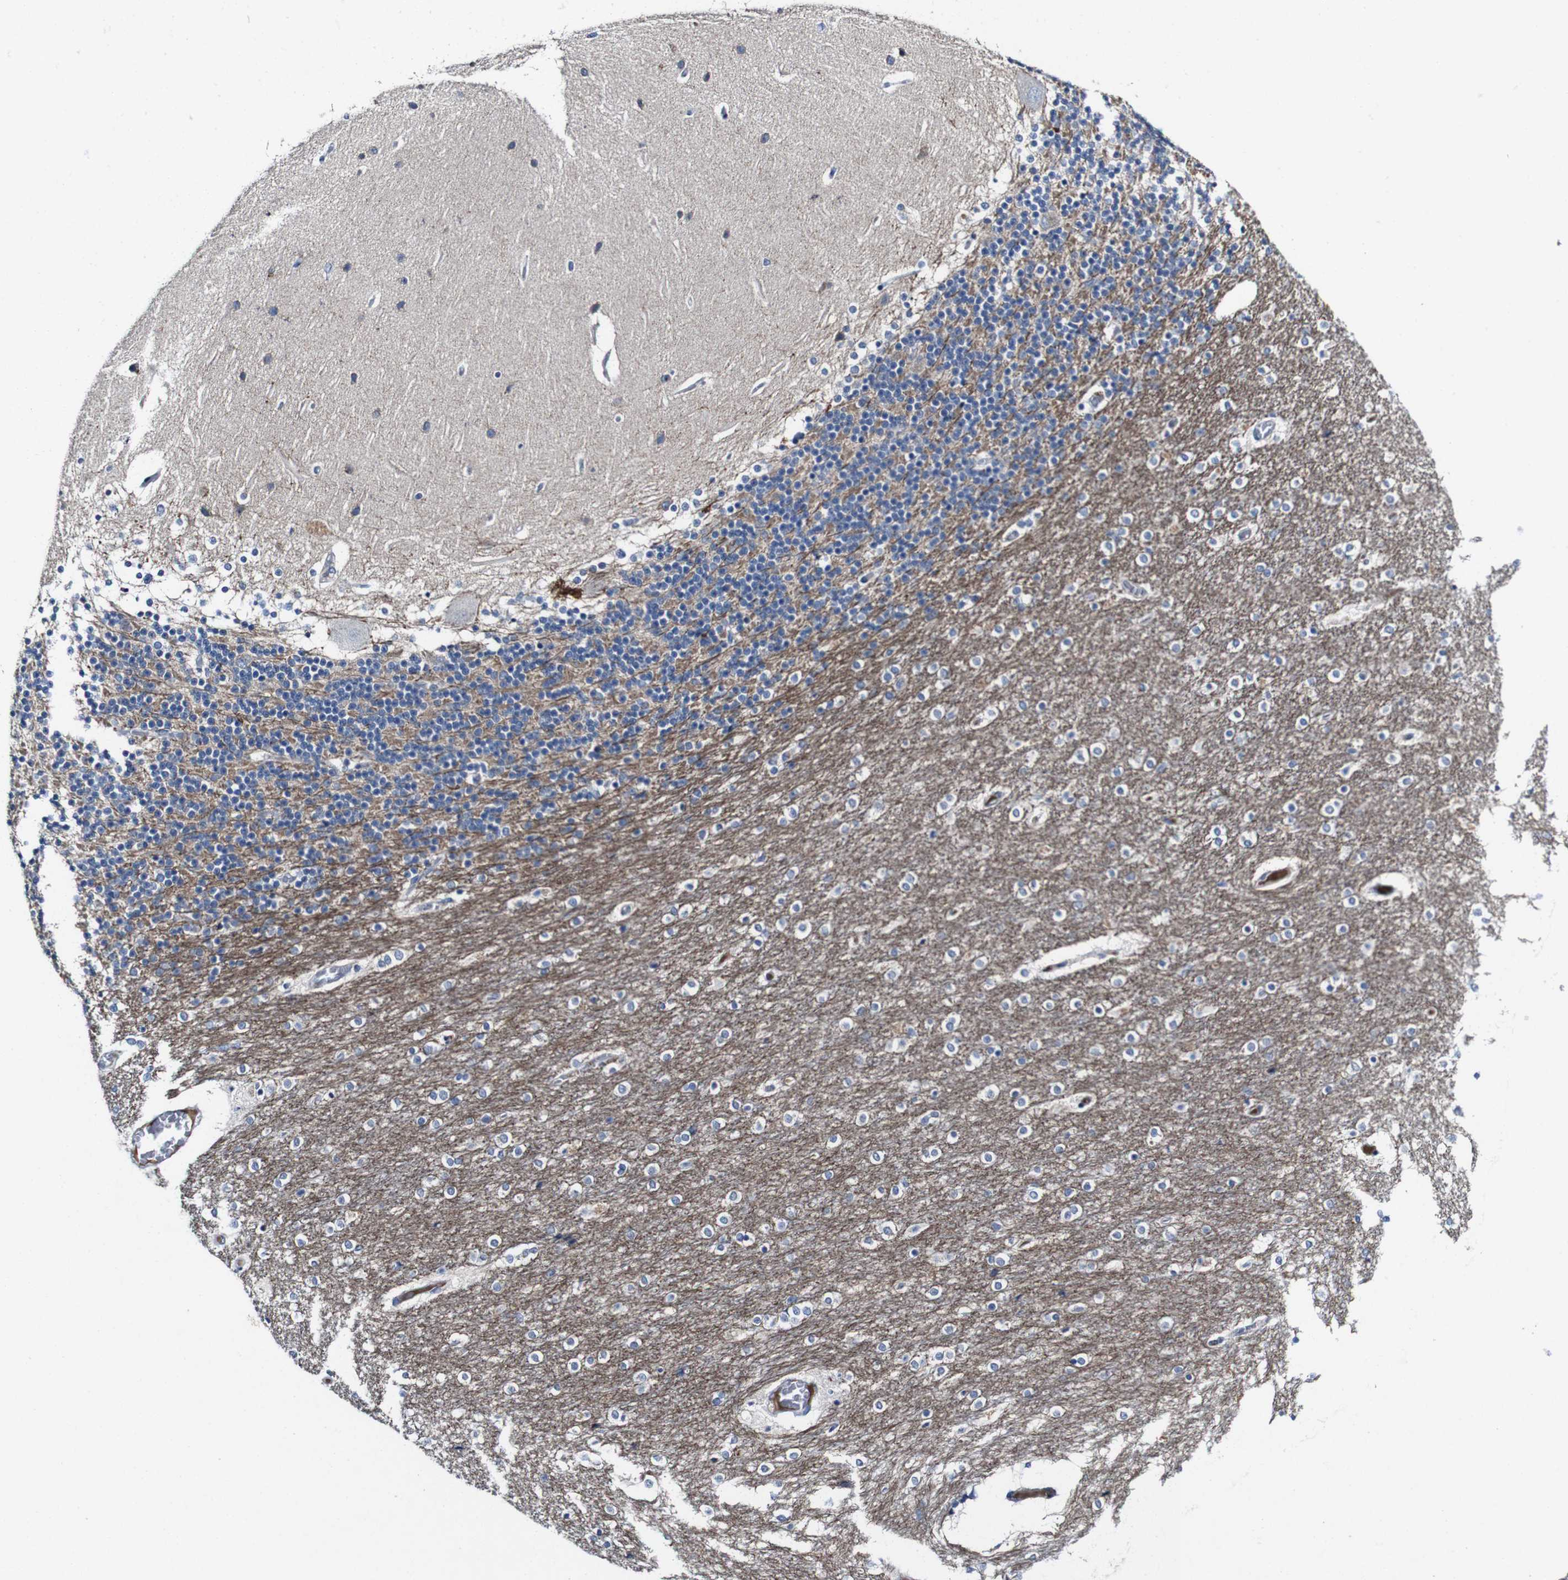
{"staining": {"intensity": "negative", "quantity": "none", "location": "none"}, "tissue": "cerebellum", "cell_type": "Cells in granular layer", "image_type": "normal", "snomed": [{"axis": "morphology", "description": "Normal tissue, NOS"}, {"axis": "topography", "description": "Cerebellum"}], "caption": "DAB immunohistochemical staining of unremarkable cerebellum demonstrates no significant expression in cells in granular layer.", "gene": "GRAMD1A", "patient": {"sex": "female", "age": 54}}